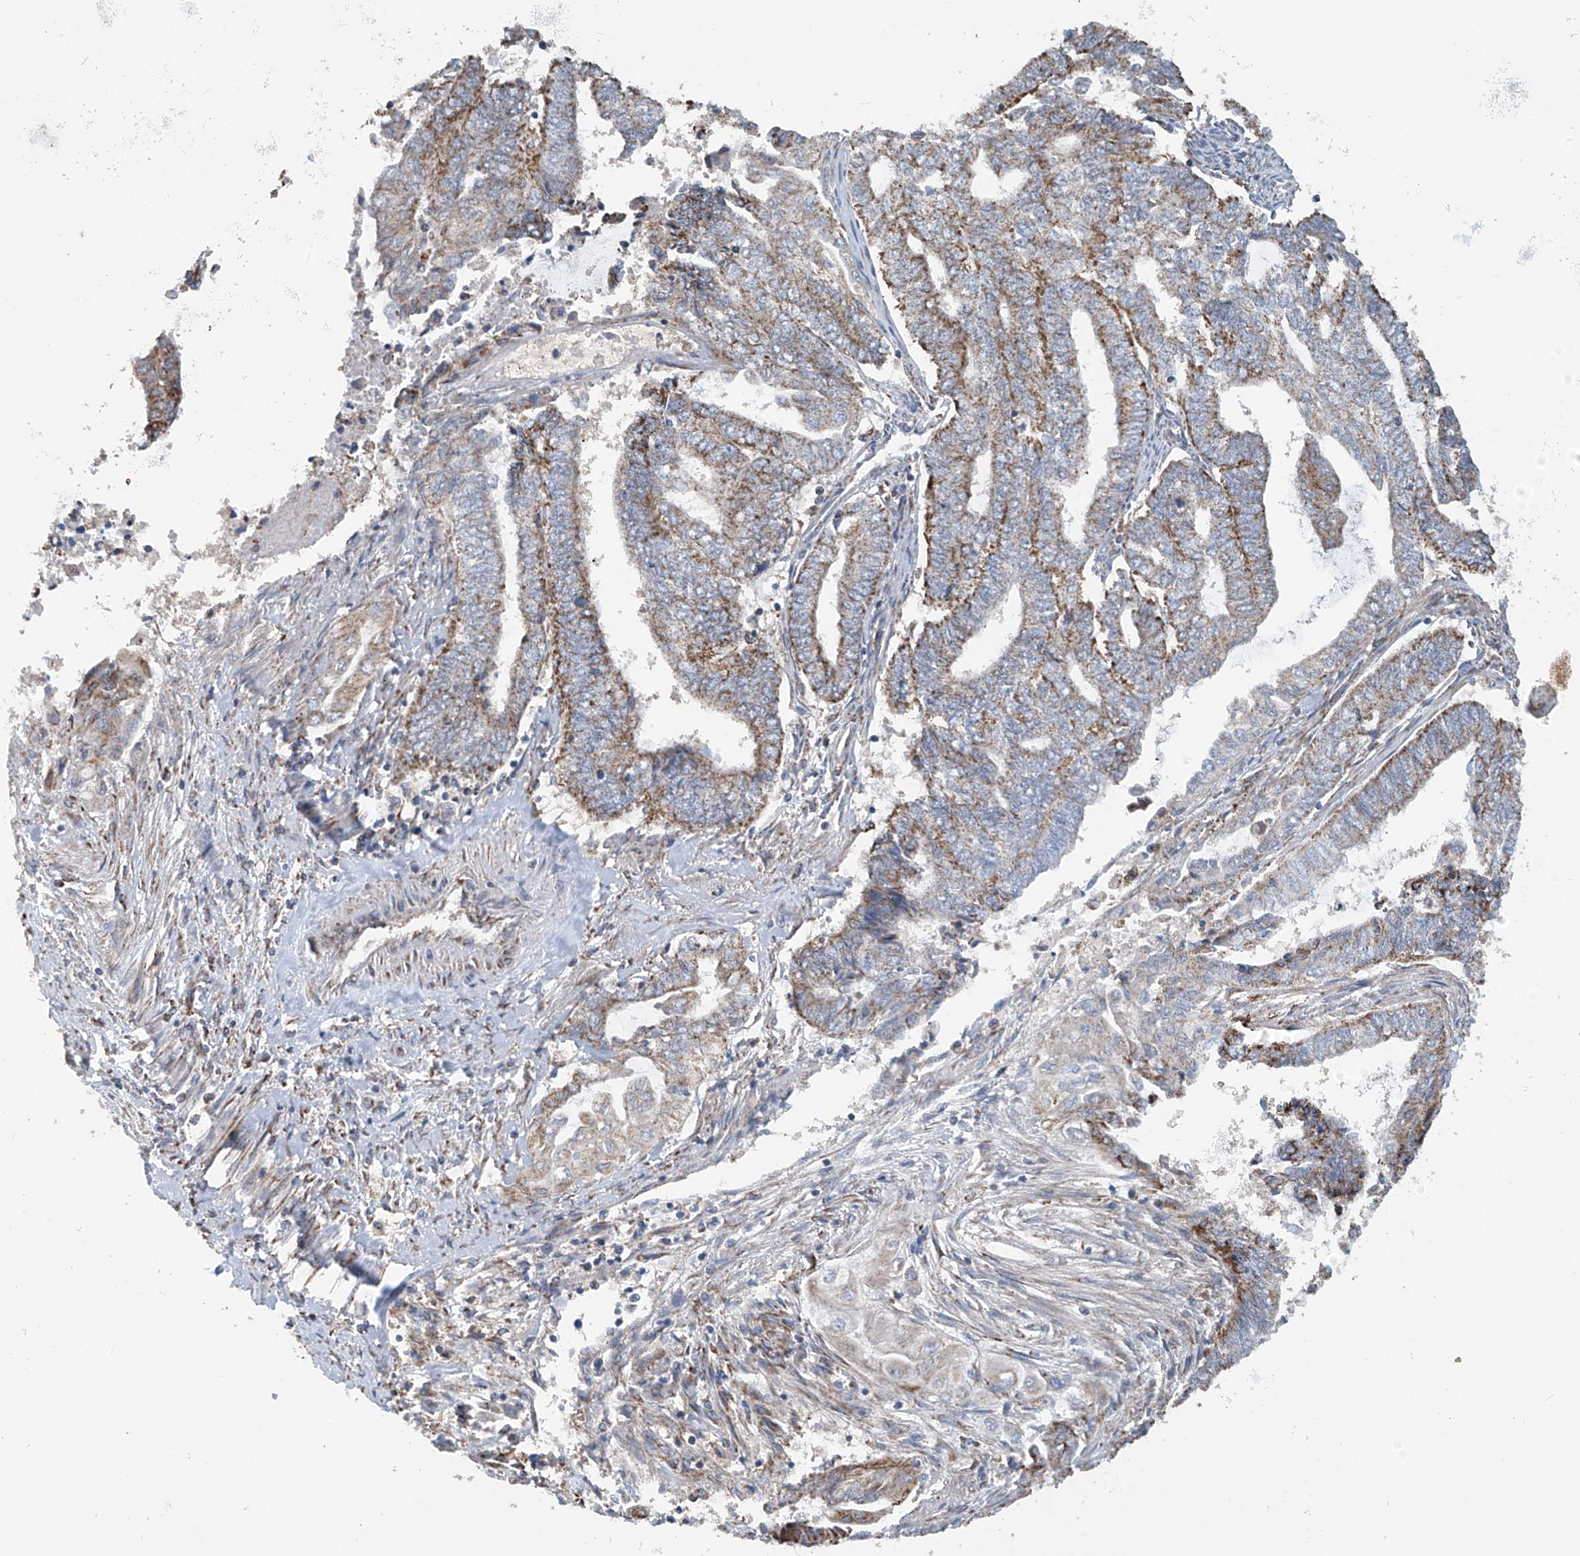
{"staining": {"intensity": "moderate", "quantity": ">75%", "location": "cytoplasmic/membranous"}, "tissue": "endometrial cancer", "cell_type": "Tumor cells", "image_type": "cancer", "snomed": [{"axis": "morphology", "description": "Adenocarcinoma, NOS"}, {"axis": "topography", "description": "Uterus"}, {"axis": "topography", "description": "Endometrium"}], "caption": "IHC micrograph of neoplastic tissue: endometrial adenocarcinoma stained using IHC displays medium levels of moderate protein expression localized specifically in the cytoplasmic/membranous of tumor cells, appearing as a cytoplasmic/membranous brown color.", "gene": "COMMD1", "patient": {"sex": "female", "age": 70}}